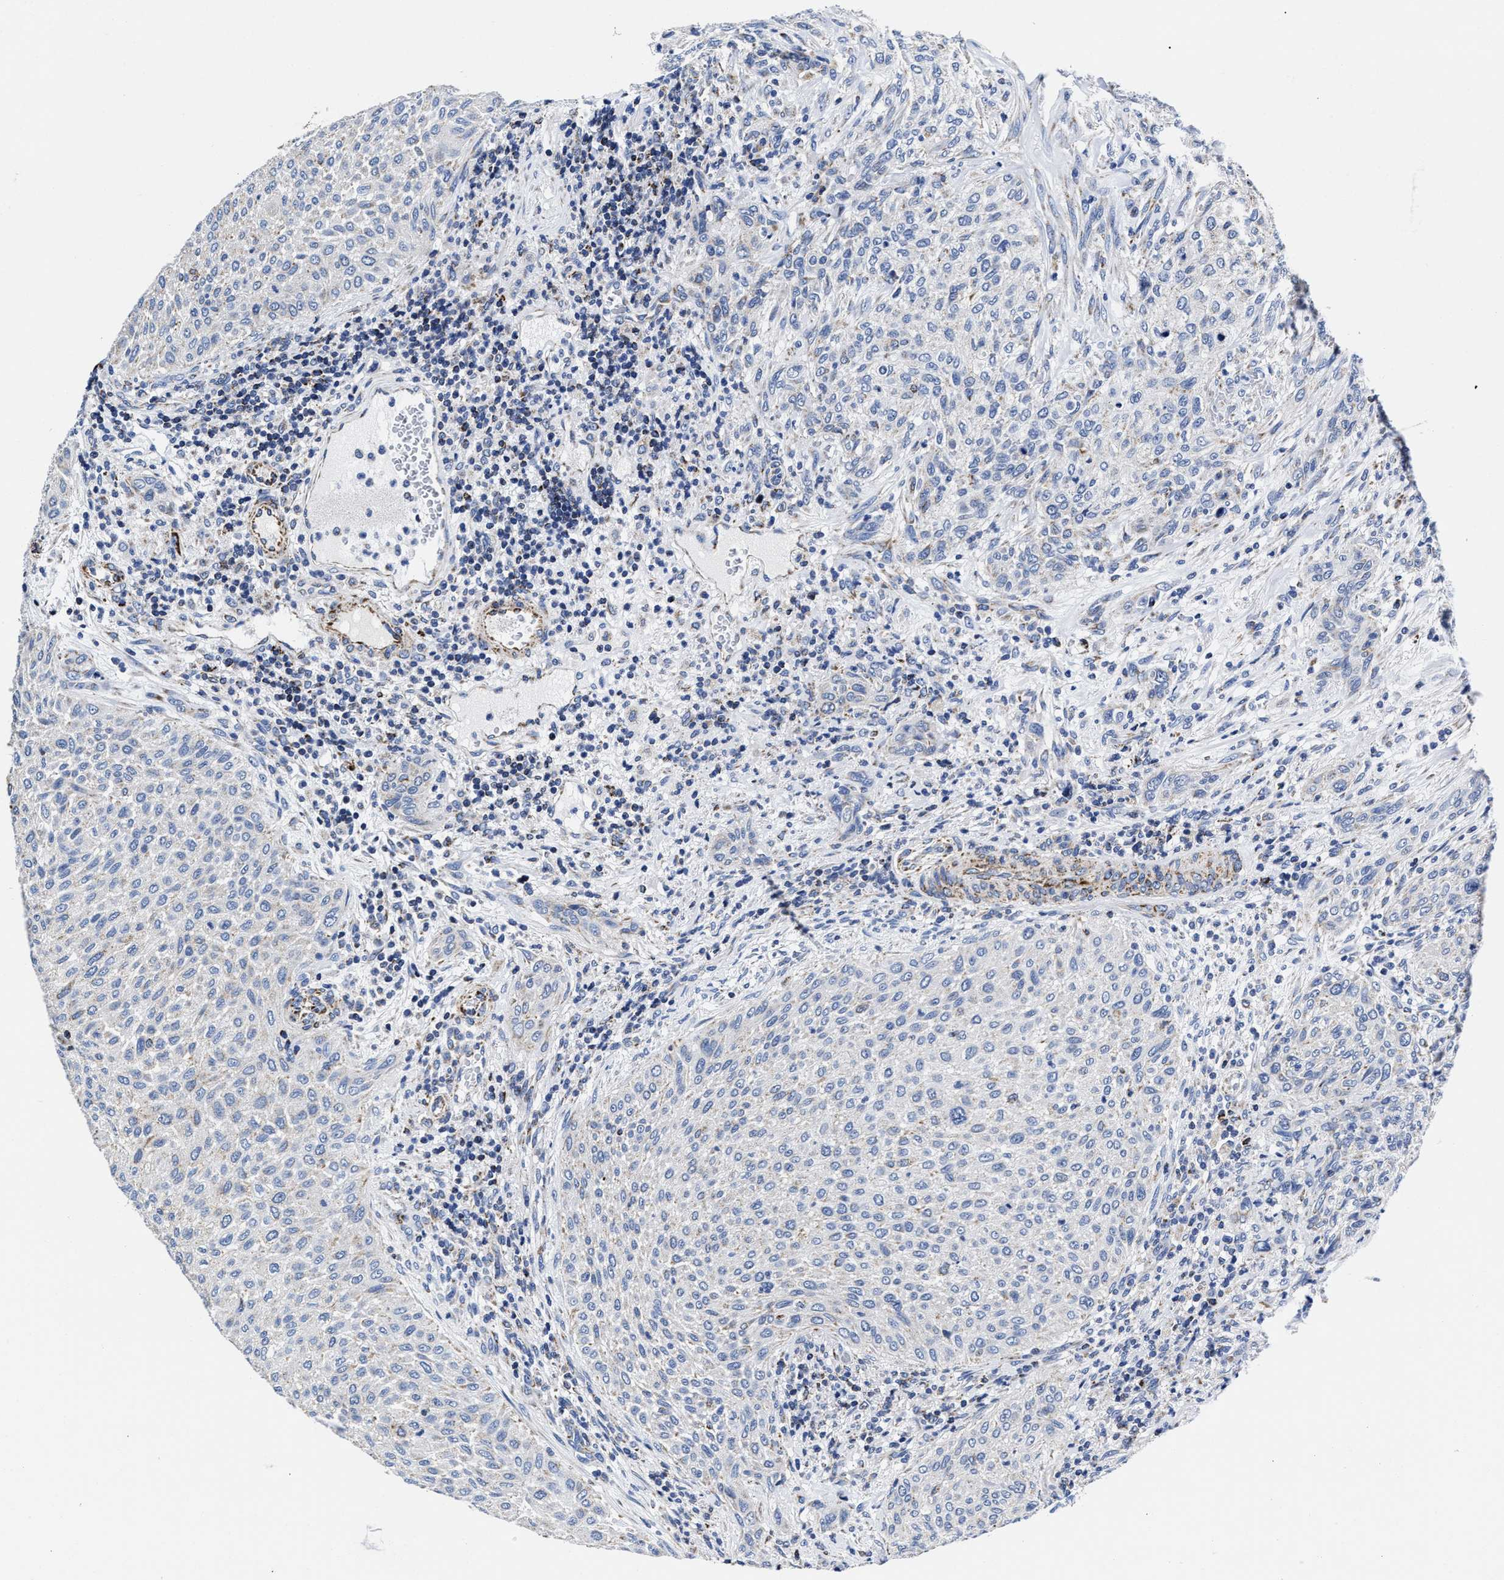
{"staining": {"intensity": "negative", "quantity": "none", "location": "none"}, "tissue": "urothelial cancer", "cell_type": "Tumor cells", "image_type": "cancer", "snomed": [{"axis": "morphology", "description": "Urothelial carcinoma, Low grade"}, {"axis": "morphology", "description": "Urothelial carcinoma, High grade"}, {"axis": "topography", "description": "Urinary bladder"}], "caption": "This photomicrograph is of urothelial carcinoma (high-grade) stained with immunohistochemistry to label a protein in brown with the nuclei are counter-stained blue. There is no staining in tumor cells. Nuclei are stained in blue.", "gene": "HINT2", "patient": {"sex": "male", "age": 35}}